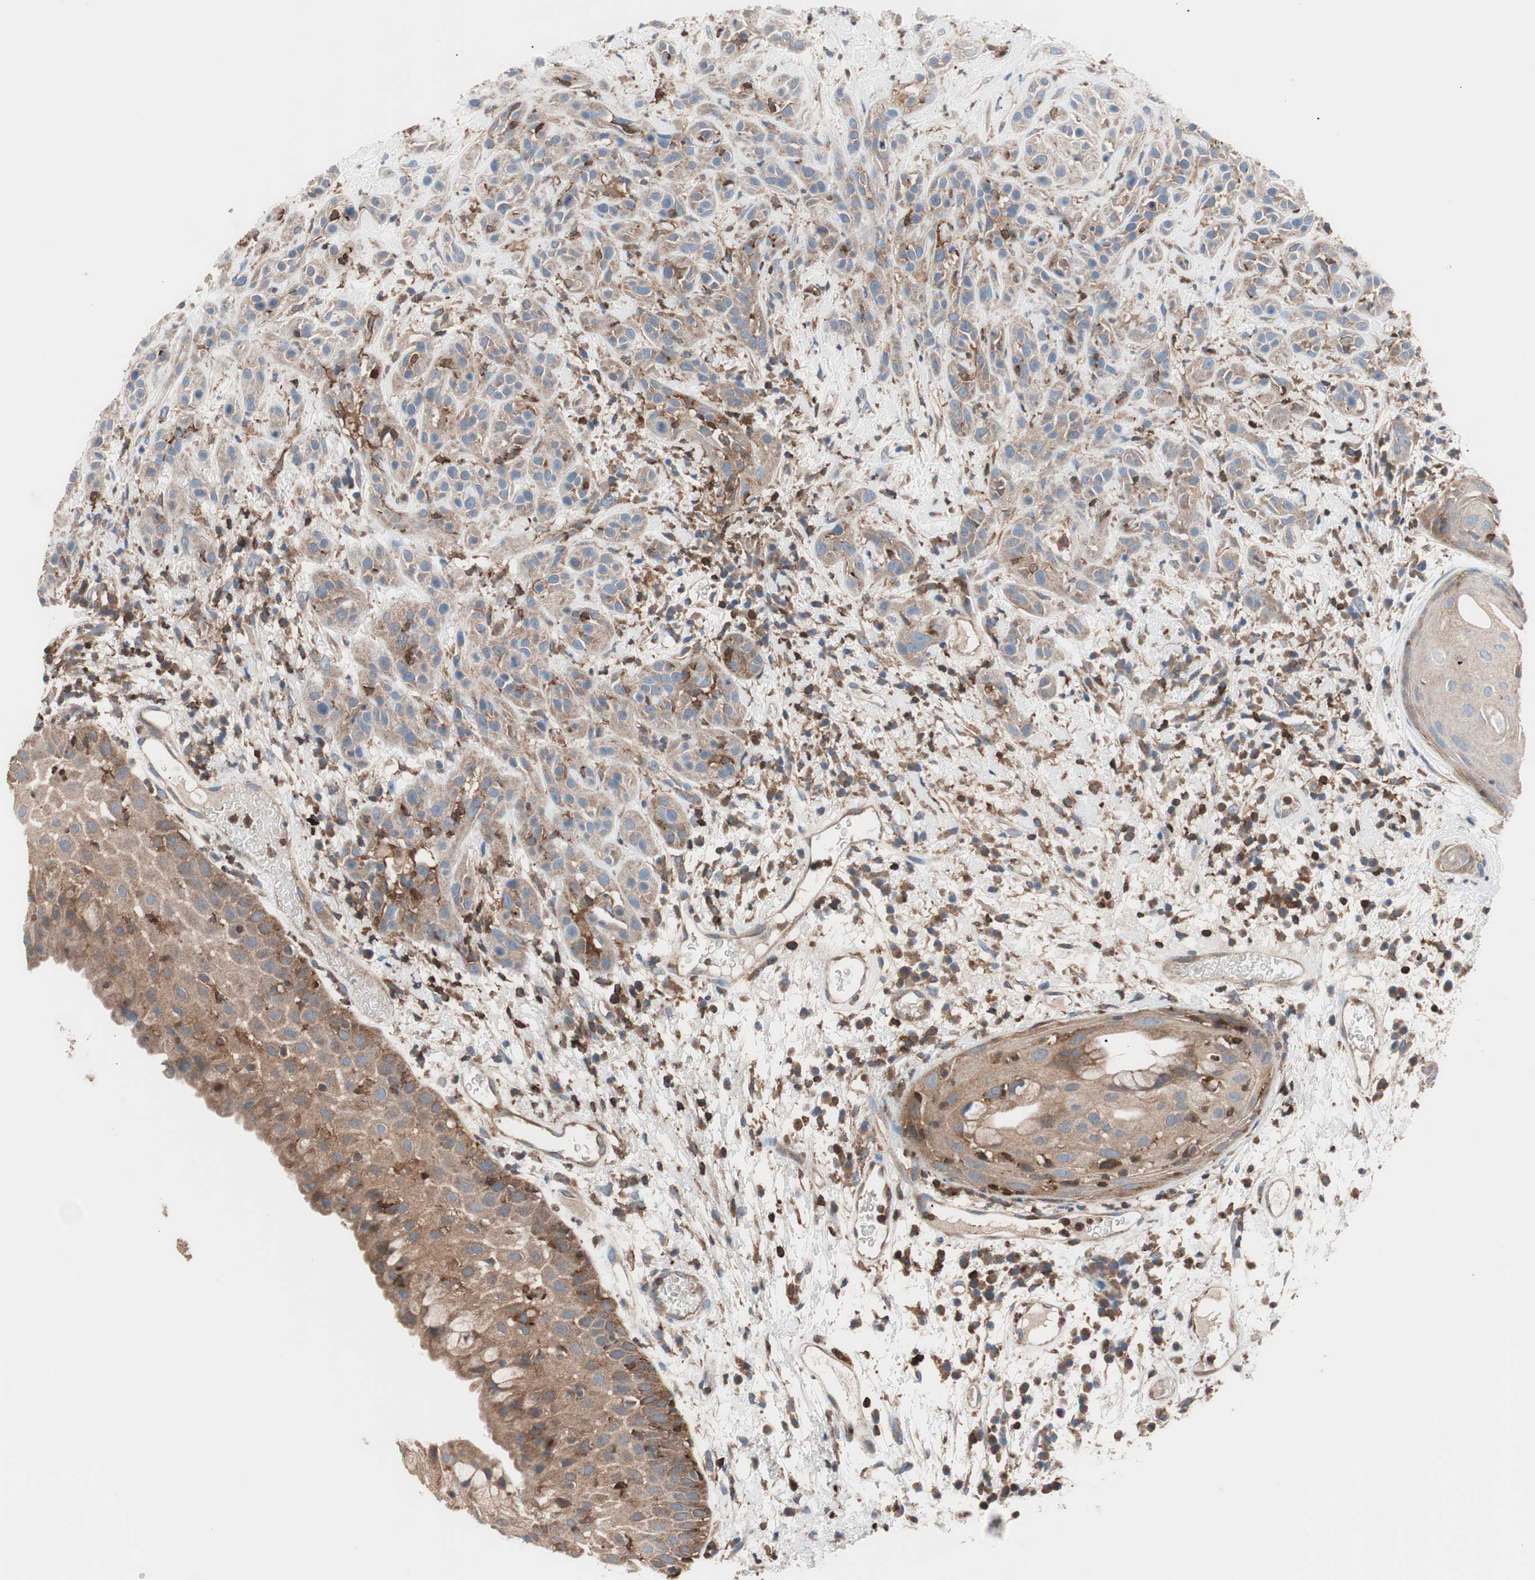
{"staining": {"intensity": "moderate", "quantity": ">75%", "location": "cytoplasmic/membranous"}, "tissue": "head and neck cancer", "cell_type": "Tumor cells", "image_type": "cancer", "snomed": [{"axis": "morphology", "description": "Squamous cell carcinoma, NOS"}, {"axis": "topography", "description": "Head-Neck"}], "caption": "Head and neck cancer (squamous cell carcinoma) stained with DAB immunohistochemistry displays medium levels of moderate cytoplasmic/membranous positivity in approximately >75% of tumor cells.", "gene": "PIK3R1", "patient": {"sex": "male", "age": 62}}